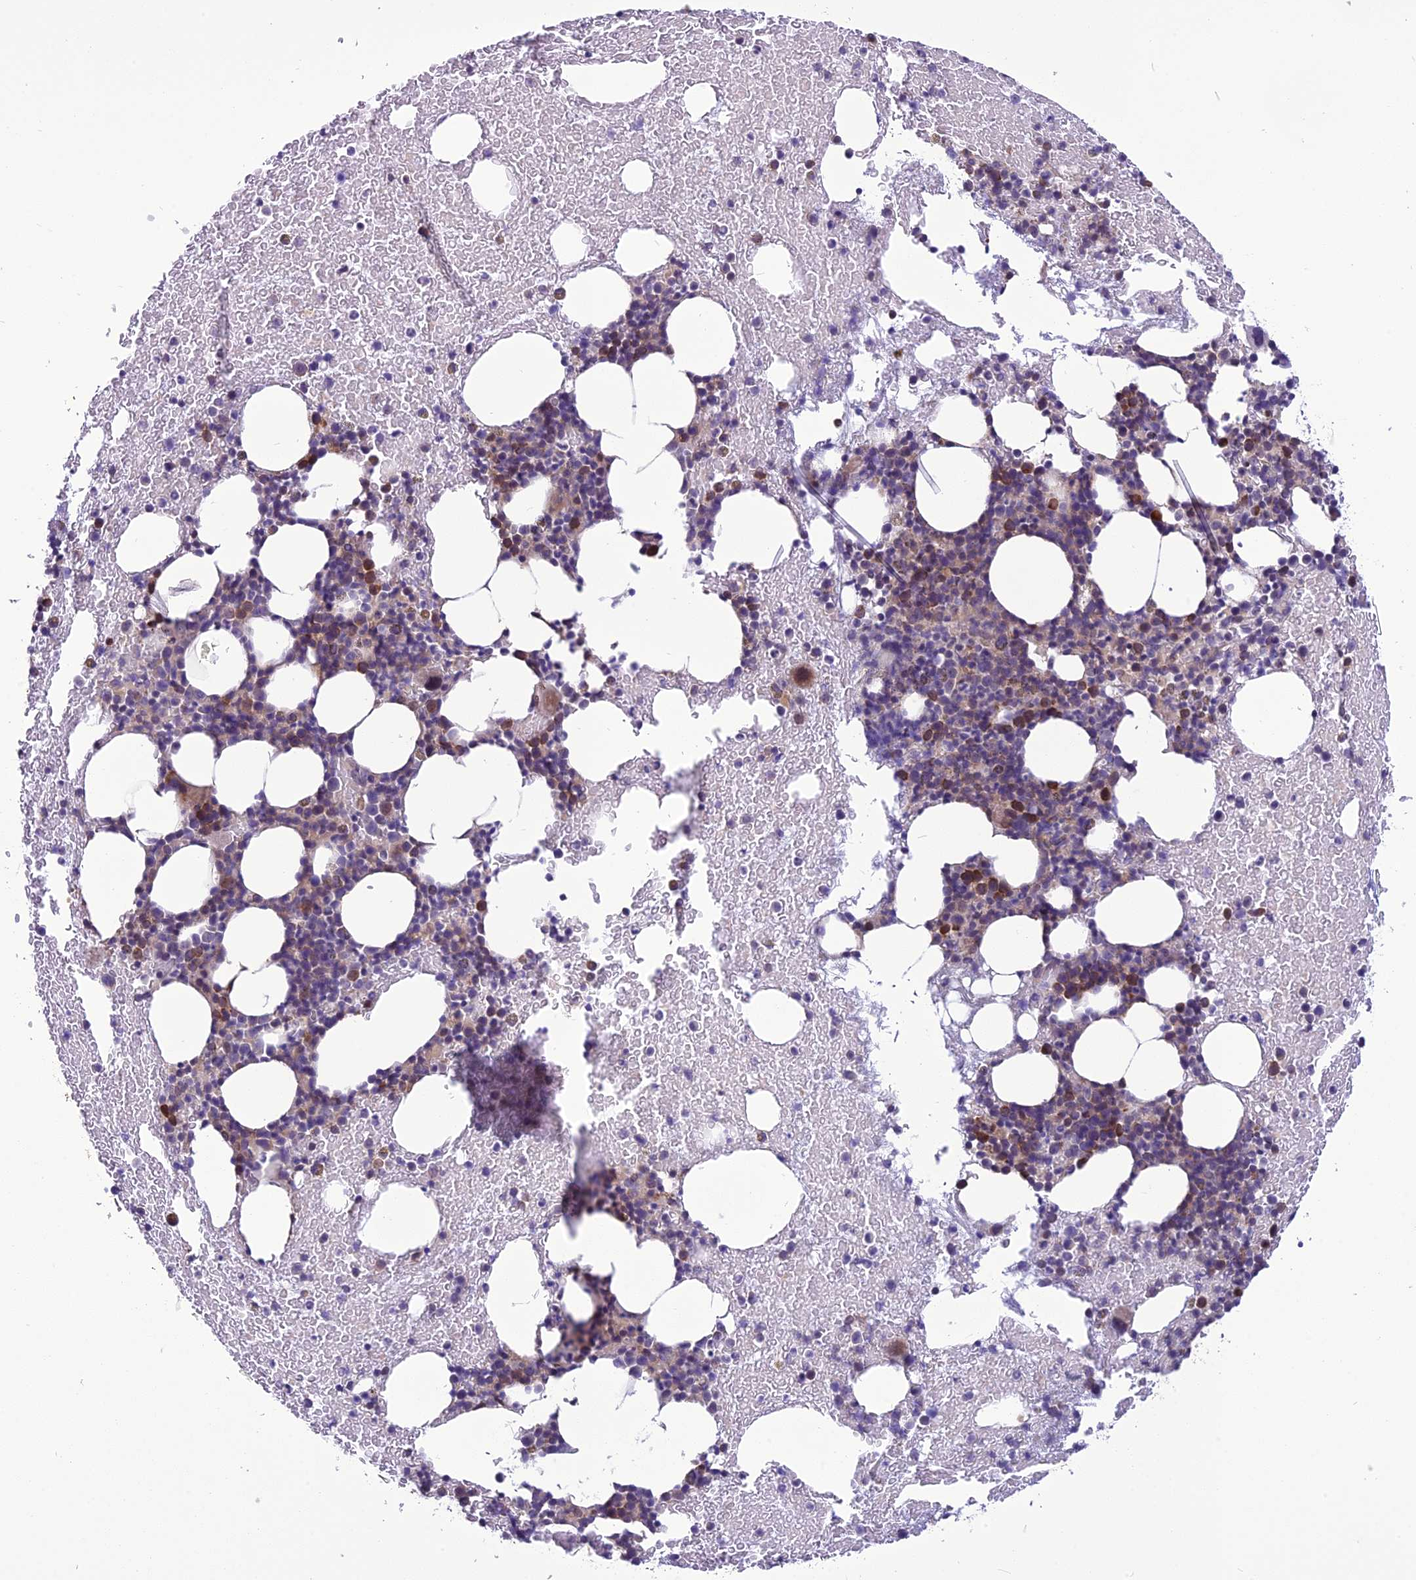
{"staining": {"intensity": "moderate", "quantity": "<25%", "location": "cytoplasmic/membranous"}, "tissue": "bone marrow", "cell_type": "Hematopoietic cells", "image_type": "normal", "snomed": [{"axis": "morphology", "description": "Normal tissue, NOS"}, {"axis": "topography", "description": "Bone marrow"}], "caption": "A high-resolution histopathology image shows immunohistochemistry staining of benign bone marrow, which shows moderate cytoplasmic/membranous positivity in approximately <25% of hematopoietic cells.", "gene": "PSMF1", "patient": {"sex": "male", "age": 57}}